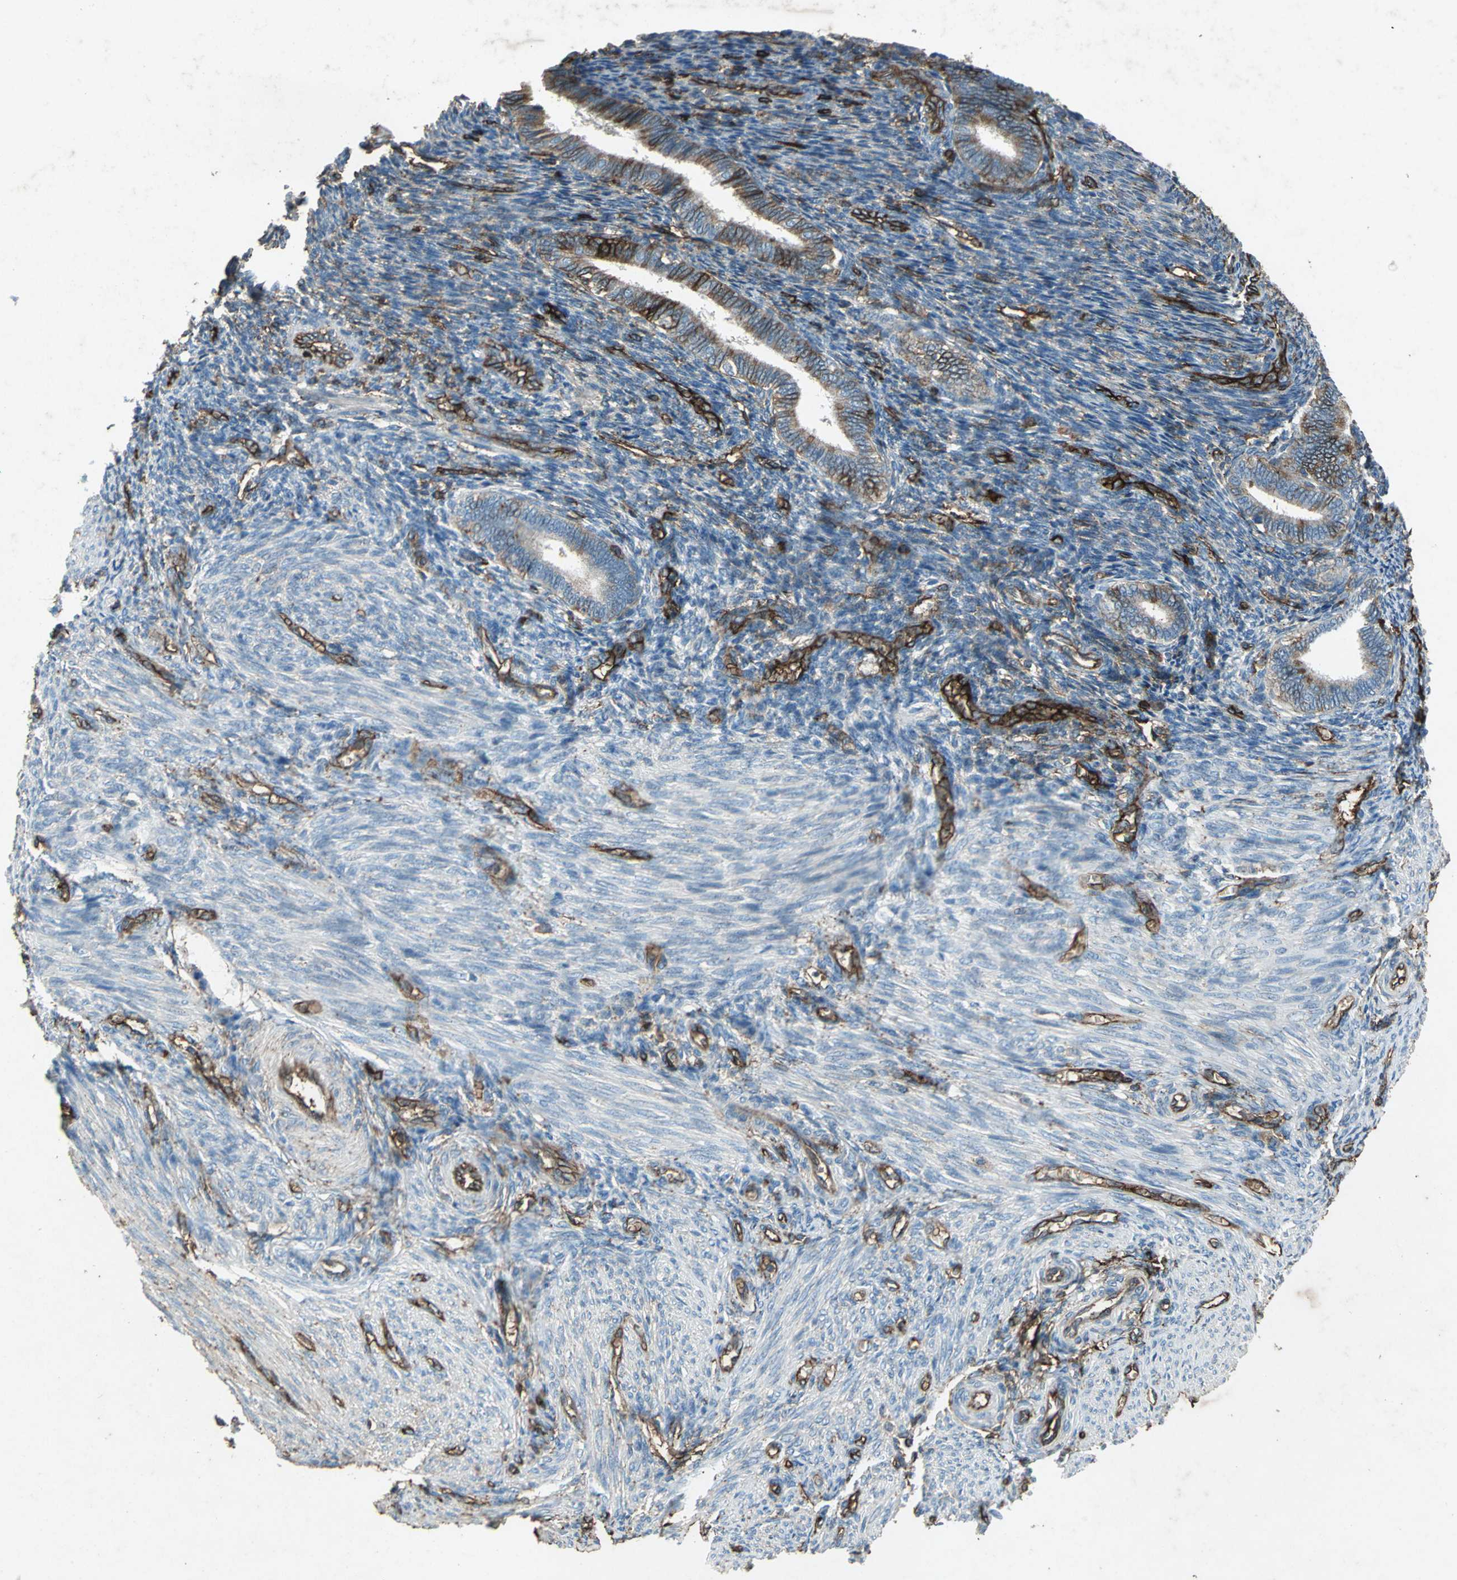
{"staining": {"intensity": "weak", "quantity": "<25%", "location": "cytoplasmic/membranous"}, "tissue": "endometrium", "cell_type": "Cells in endometrial stroma", "image_type": "normal", "snomed": [{"axis": "morphology", "description": "Normal tissue, NOS"}, {"axis": "topography", "description": "Endometrium"}], "caption": "Human endometrium stained for a protein using IHC reveals no positivity in cells in endometrial stroma.", "gene": "CCR6", "patient": {"sex": "female", "age": 27}}